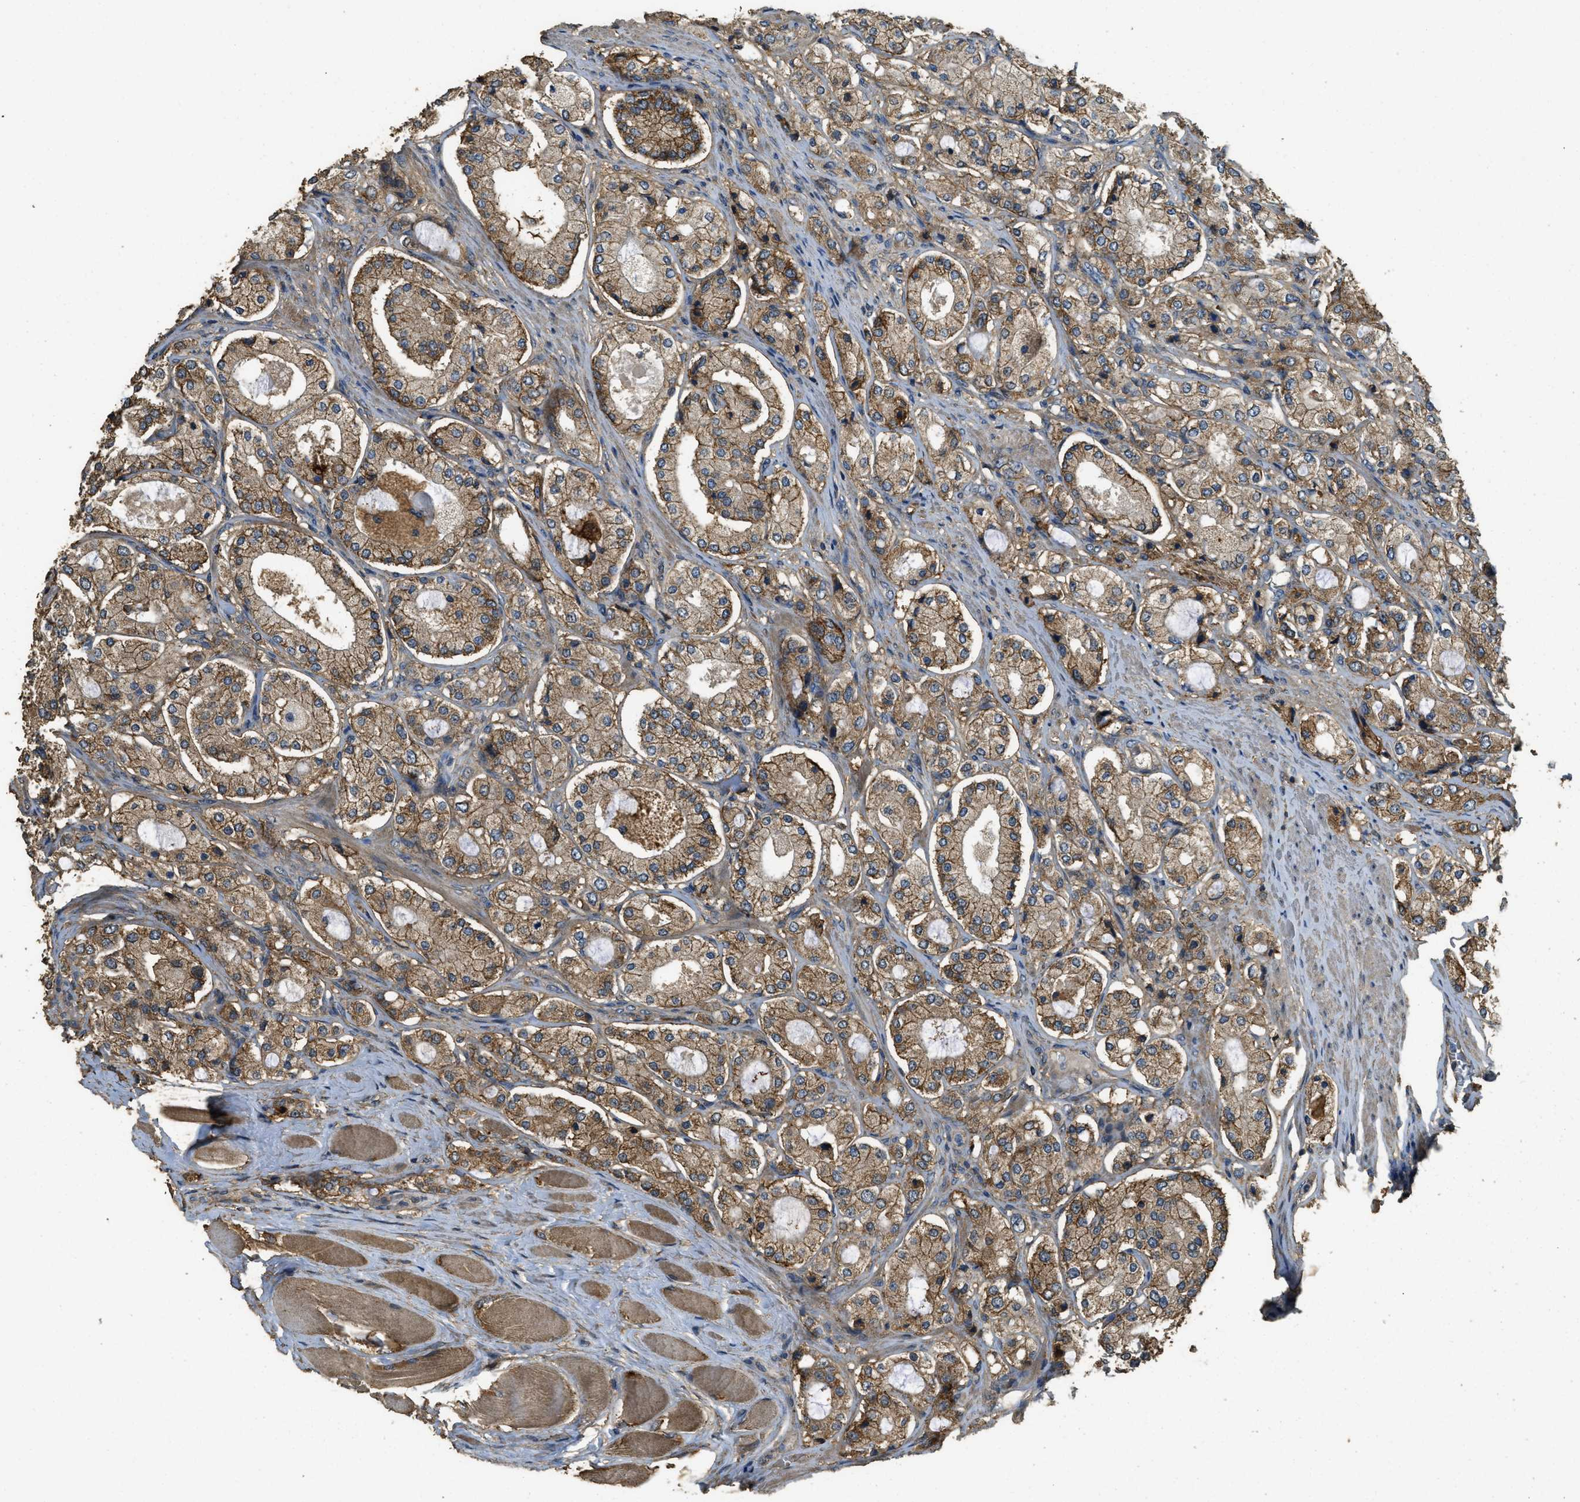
{"staining": {"intensity": "strong", "quantity": ">75%", "location": "cytoplasmic/membranous"}, "tissue": "prostate cancer", "cell_type": "Tumor cells", "image_type": "cancer", "snomed": [{"axis": "morphology", "description": "Adenocarcinoma, High grade"}, {"axis": "topography", "description": "Prostate"}], "caption": "Protein staining by IHC exhibits strong cytoplasmic/membranous positivity in approximately >75% of tumor cells in adenocarcinoma (high-grade) (prostate).", "gene": "CD276", "patient": {"sex": "male", "age": 65}}